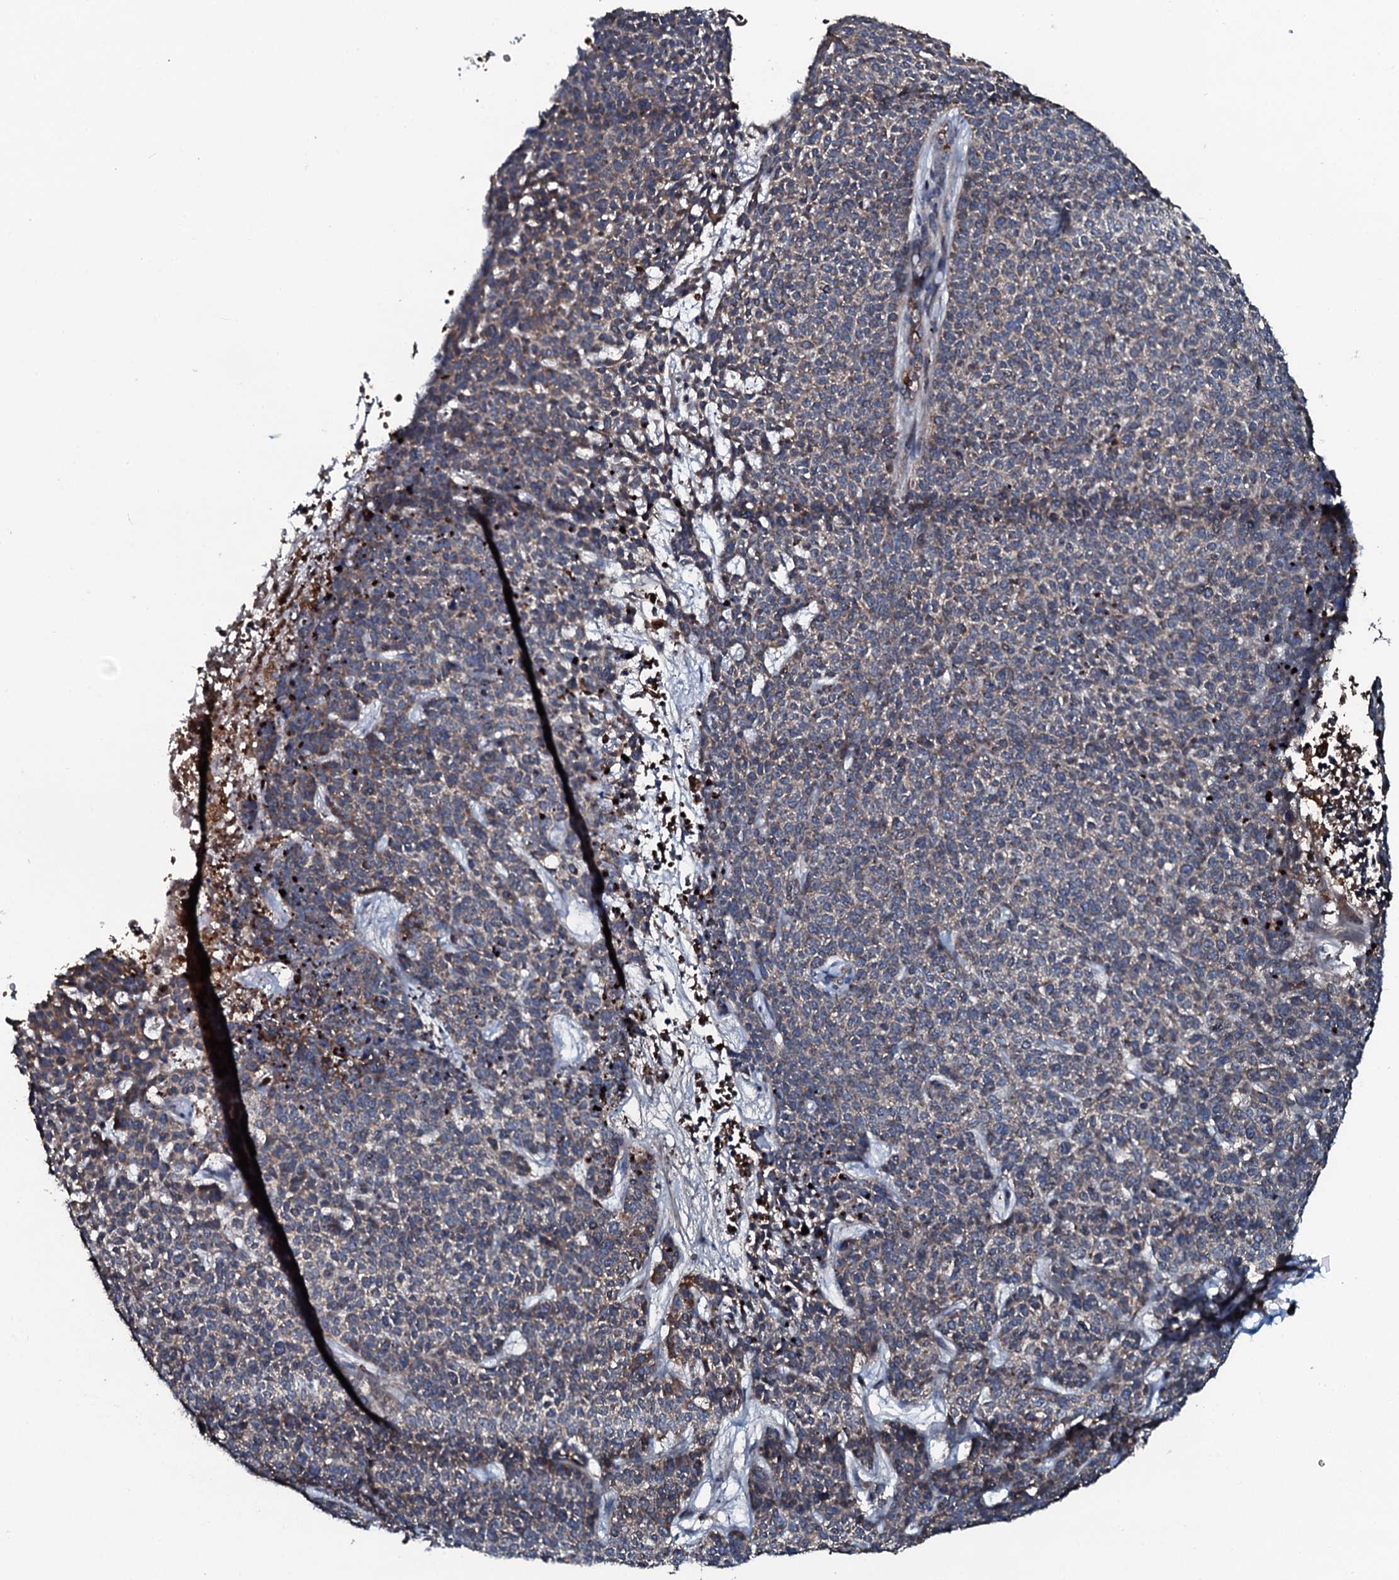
{"staining": {"intensity": "weak", "quantity": "<25%", "location": "cytoplasmic/membranous"}, "tissue": "skin cancer", "cell_type": "Tumor cells", "image_type": "cancer", "snomed": [{"axis": "morphology", "description": "Basal cell carcinoma"}, {"axis": "topography", "description": "Skin"}], "caption": "DAB immunohistochemical staining of human basal cell carcinoma (skin) displays no significant expression in tumor cells.", "gene": "TRIM7", "patient": {"sex": "female", "age": 84}}